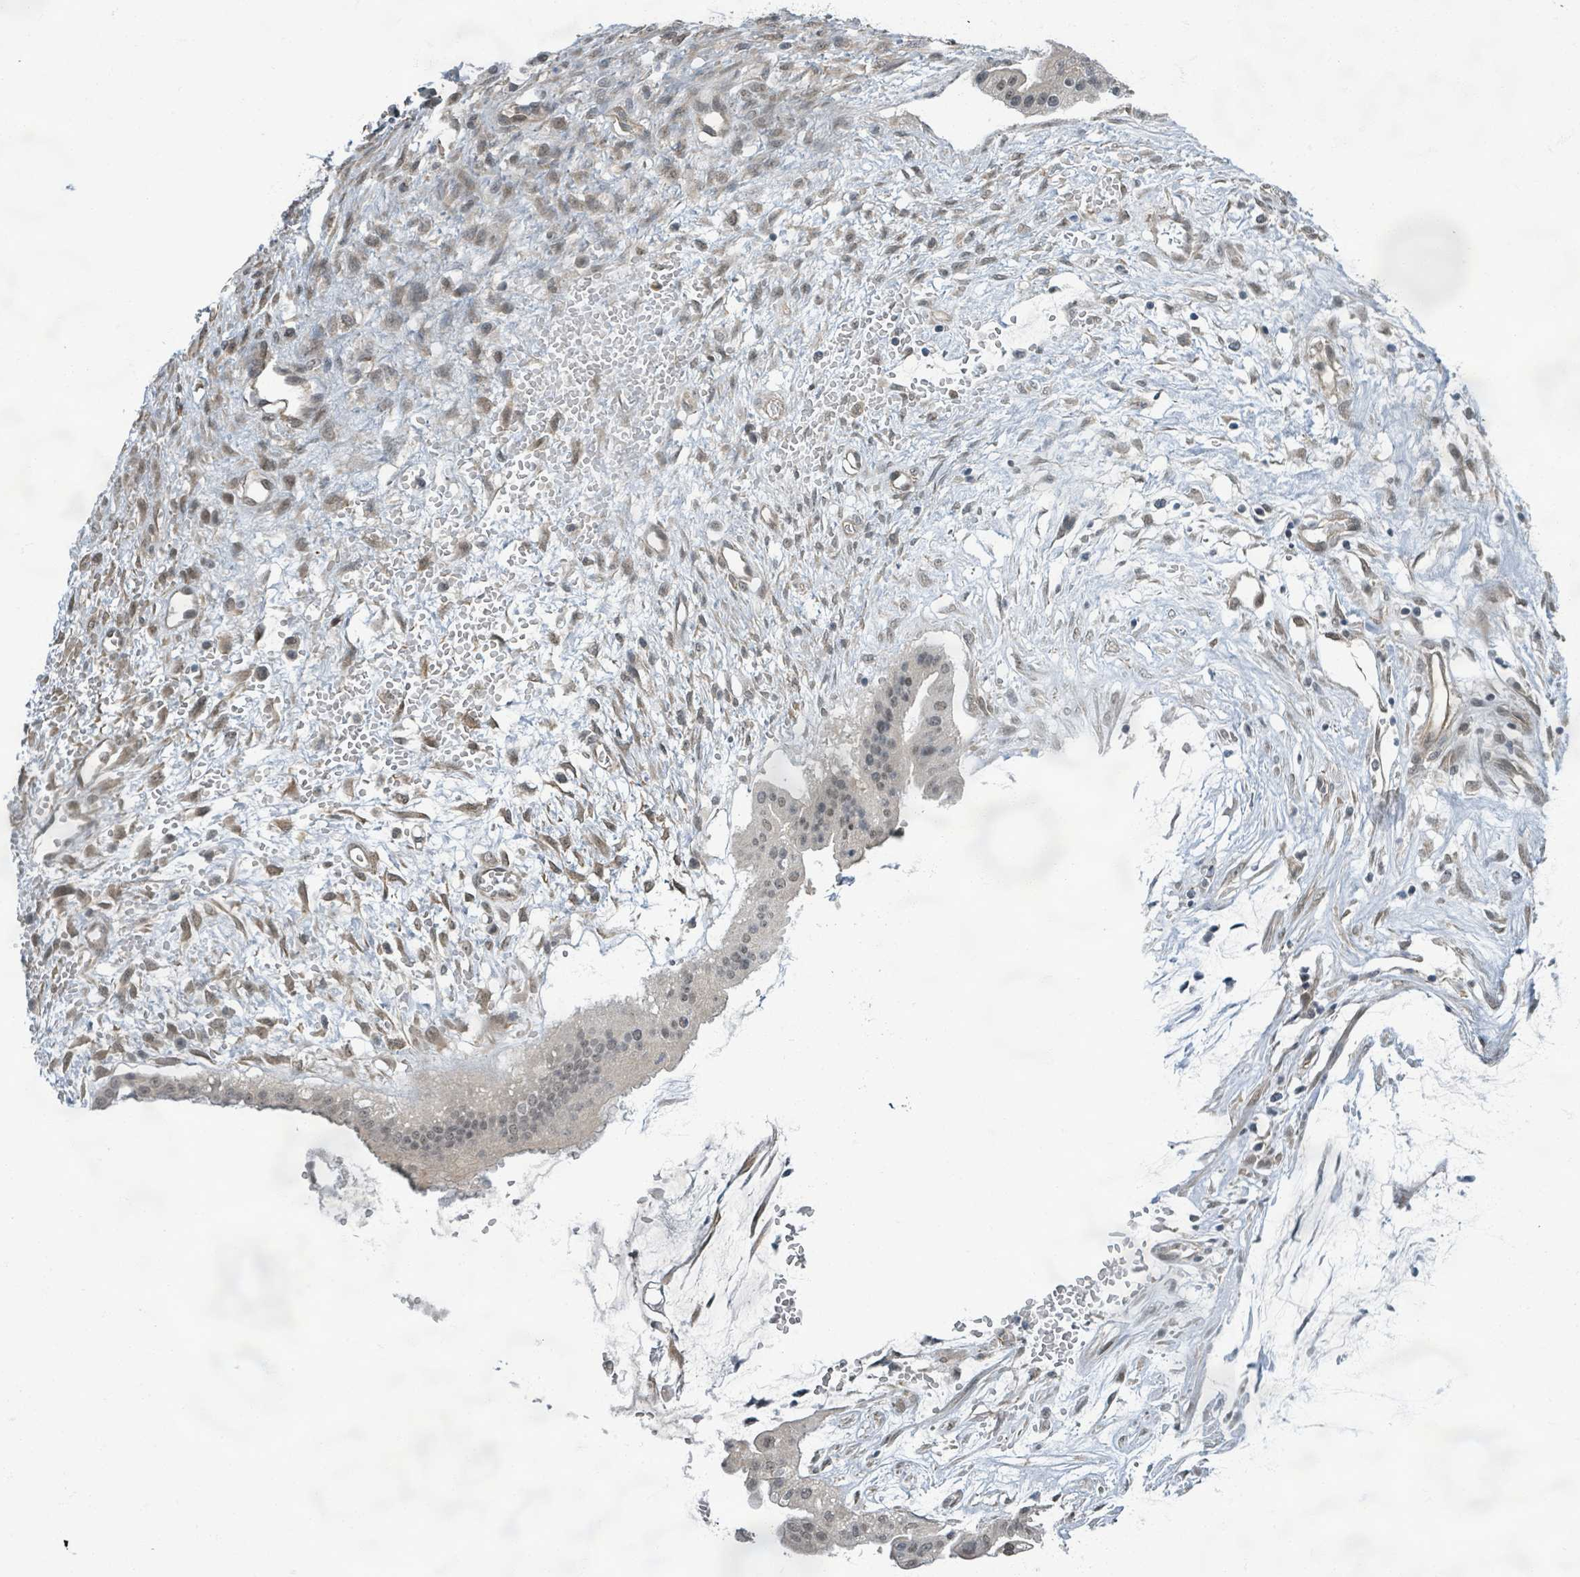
{"staining": {"intensity": "negative", "quantity": "none", "location": "none"}, "tissue": "ovarian cancer", "cell_type": "Tumor cells", "image_type": "cancer", "snomed": [{"axis": "morphology", "description": "Cystadenocarcinoma, mucinous, NOS"}, {"axis": "topography", "description": "Ovary"}], "caption": "Tumor cells are negative for protein expression in human mucinous cystadenocarcinoma (ovarian).", "gene": "INTS15", "patient": {"sex": "female", "age": 73}}